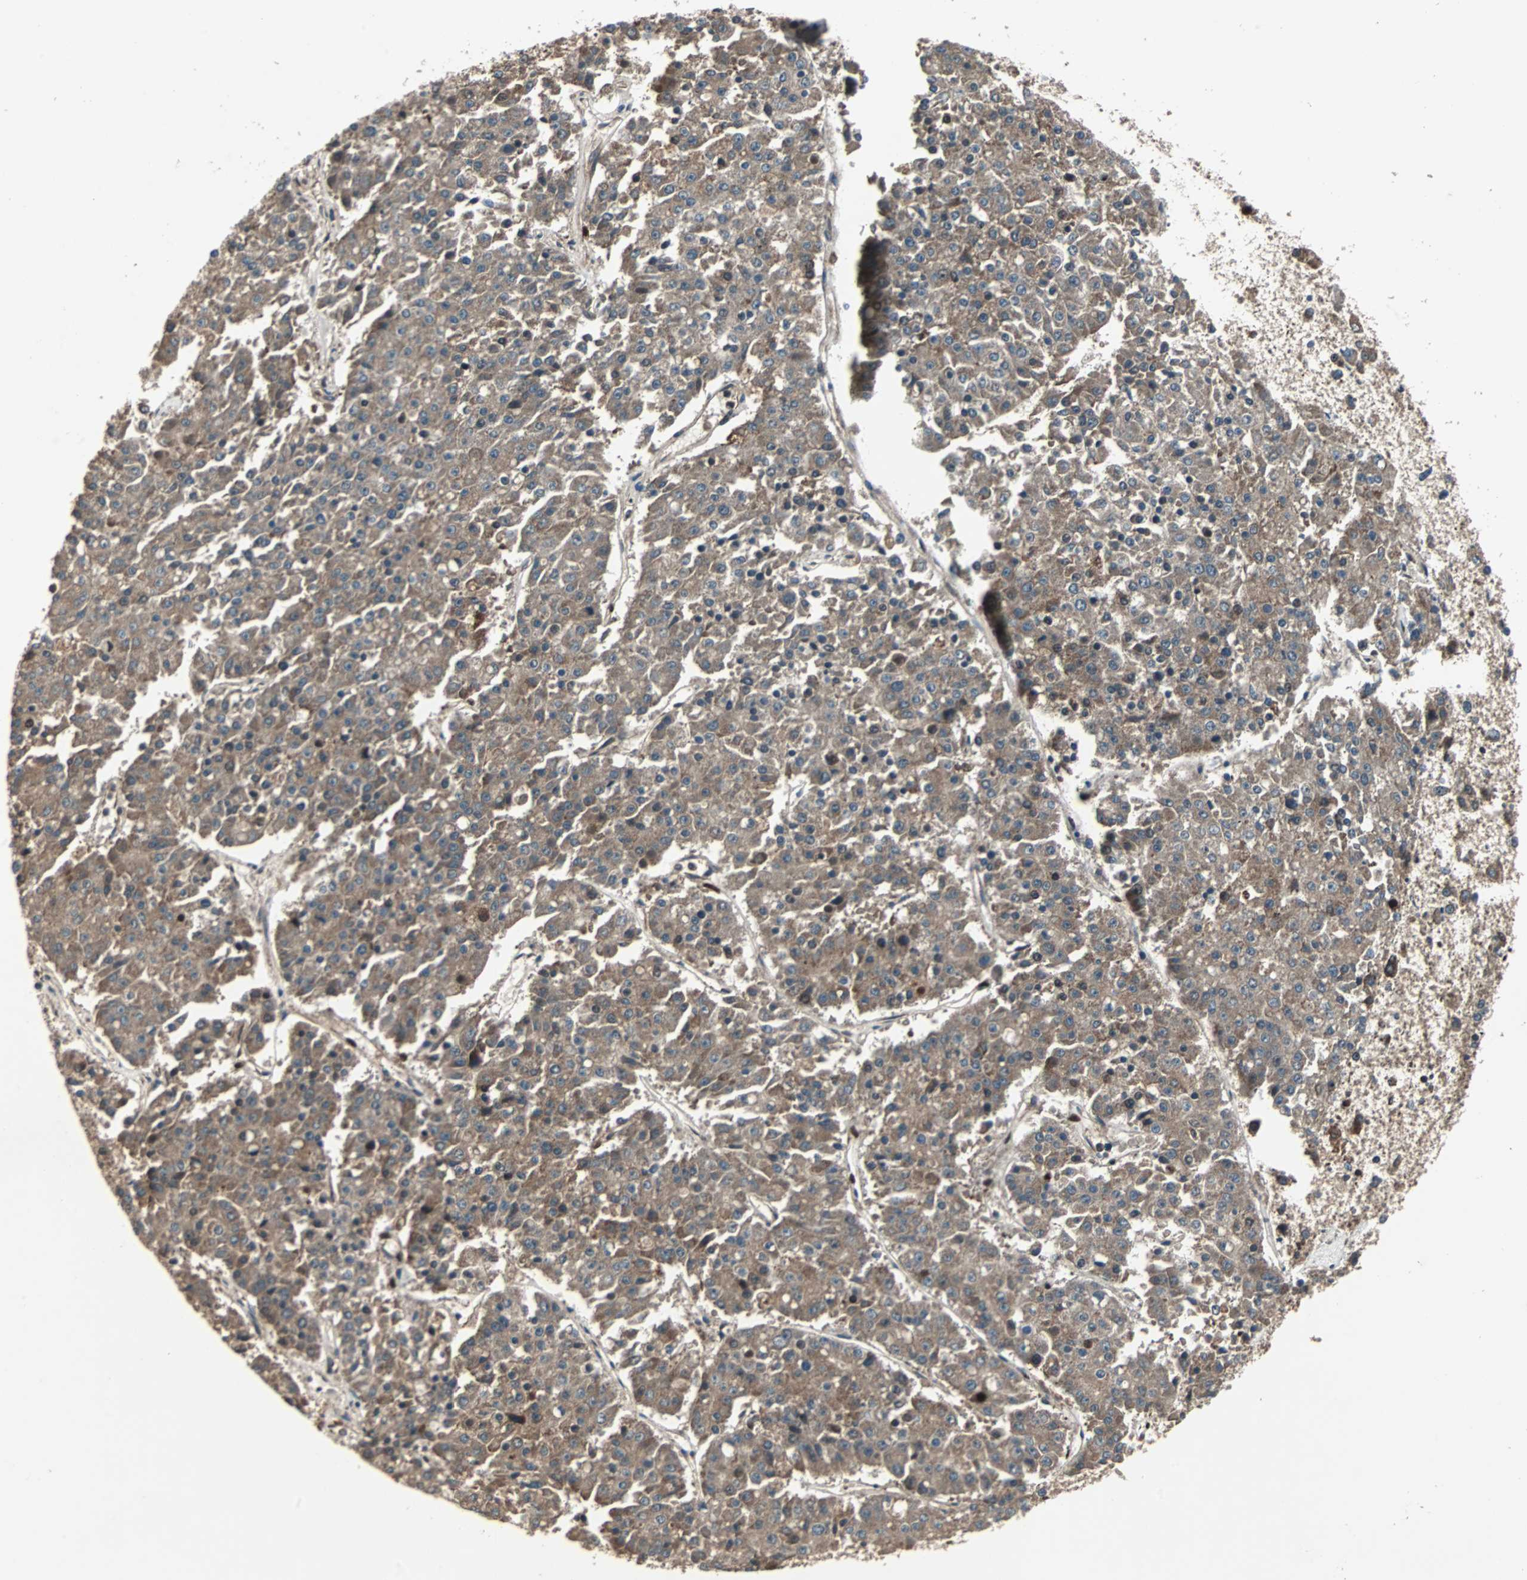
{"staining": {"intensity": "moderate", "quantity": ">75%", "location": "cytoplasmic/membranous"}, "tissue": "pancreatic cancer", "cell_type": "Tumor cells", "image_type": "cancer", "snomed": [{"axis": "morphology", "description": "Adenocarcinoma, NOS"}, {"axis": "topography", "description": "Pancreas"}], "caption": "The micrograph shows staining of adenocarcinoma (pancreatic), revealing moderate cytoplasmic/membranous protein expression (brown color) within tumor cells.", "gene": "RAB7A", "patient": {"sex": "male", "age": 50}}